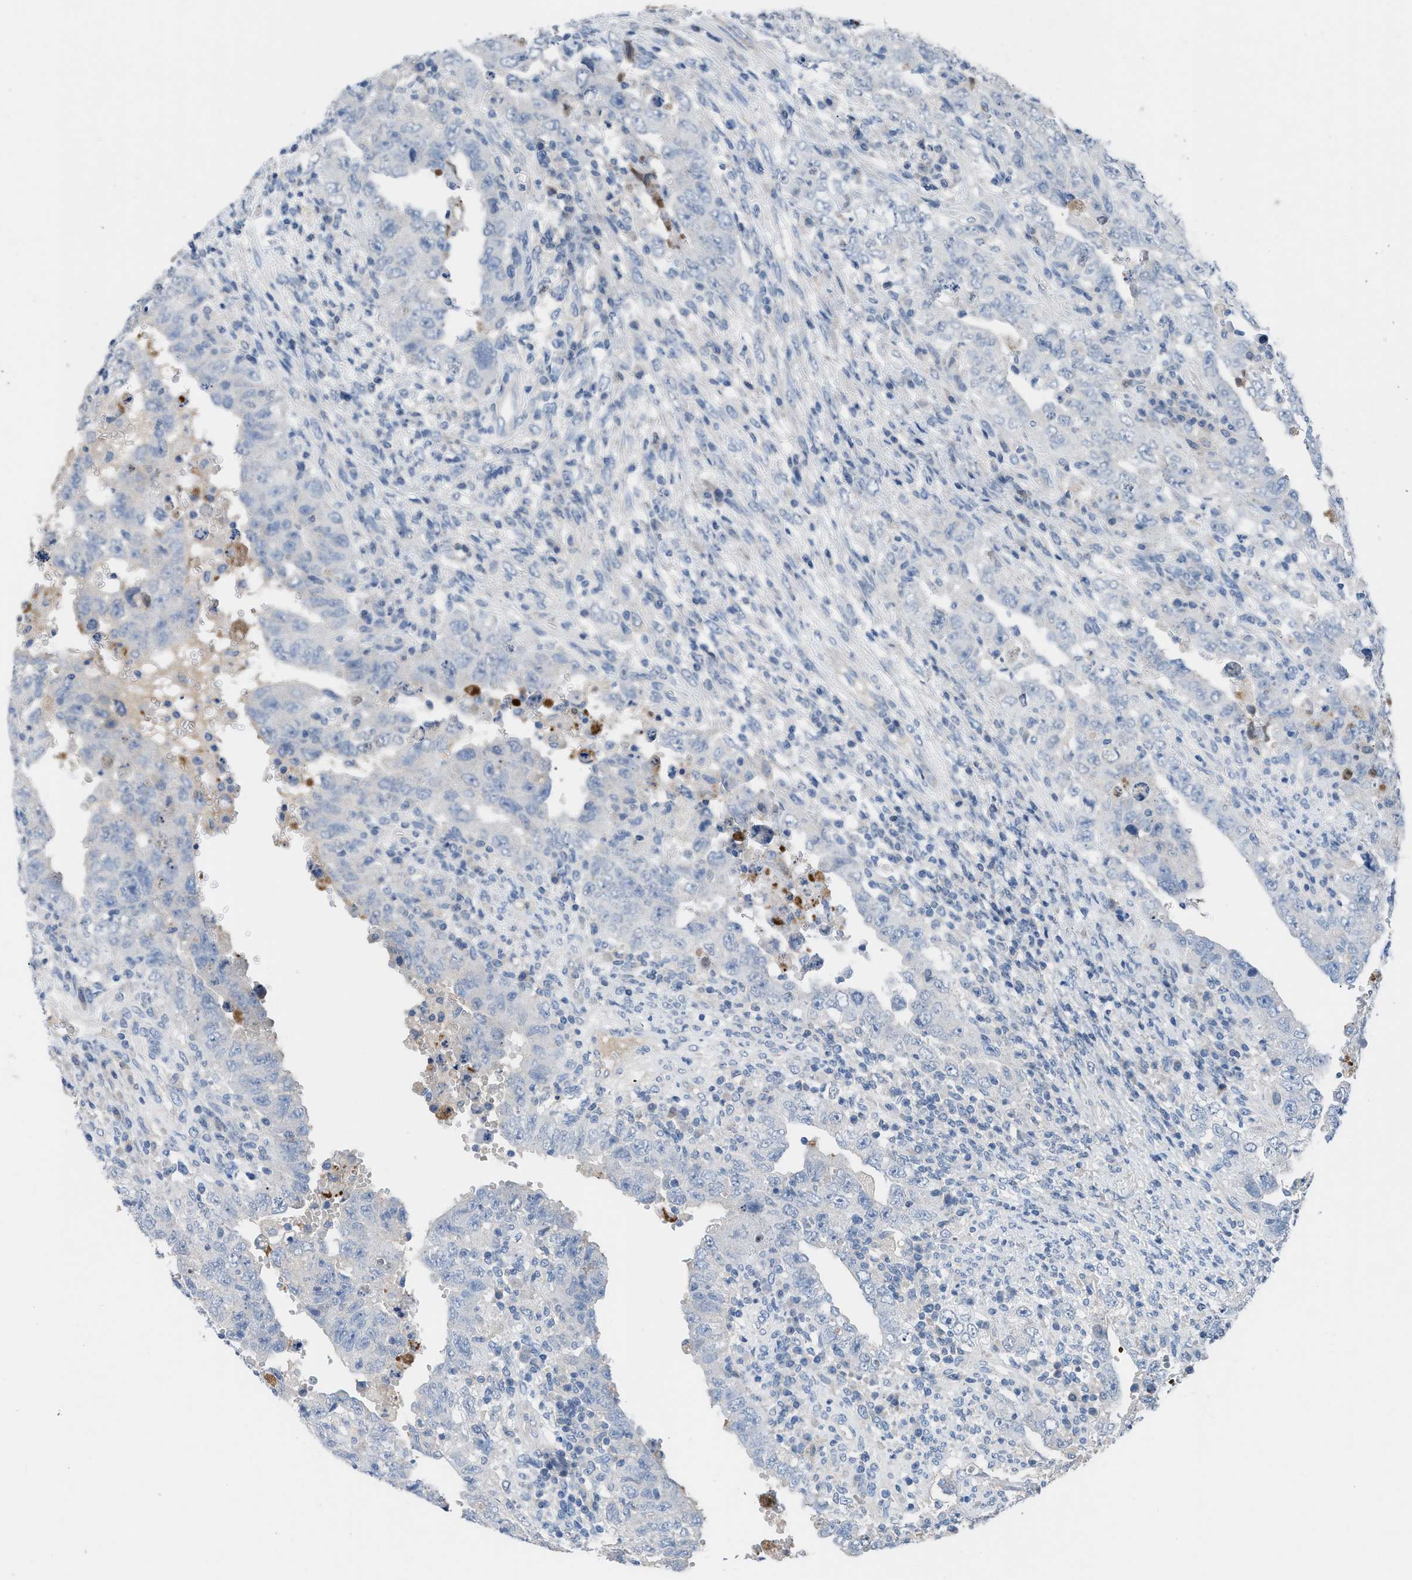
{"staining": {"intensity": "negative", "quantity": "none", "location": "none"}, "tissue": "testis cancer", "cell_type": "Tumor cells", "image_type": "cancer", "snomed": [{"axis": "morphology", "description": "Carcinoma, Embryonal, NOS"}, {"axis": "topography", "description": "Testis"}], "caption": "High power microscopy photomicrograph of an immunohistochemistry photomicrograph of testis cancer (embryonal carcinoma), revealing no significant staining in tumor cells.", "gene": "HPX", "patient": {"sex": "male", "age": 26}}